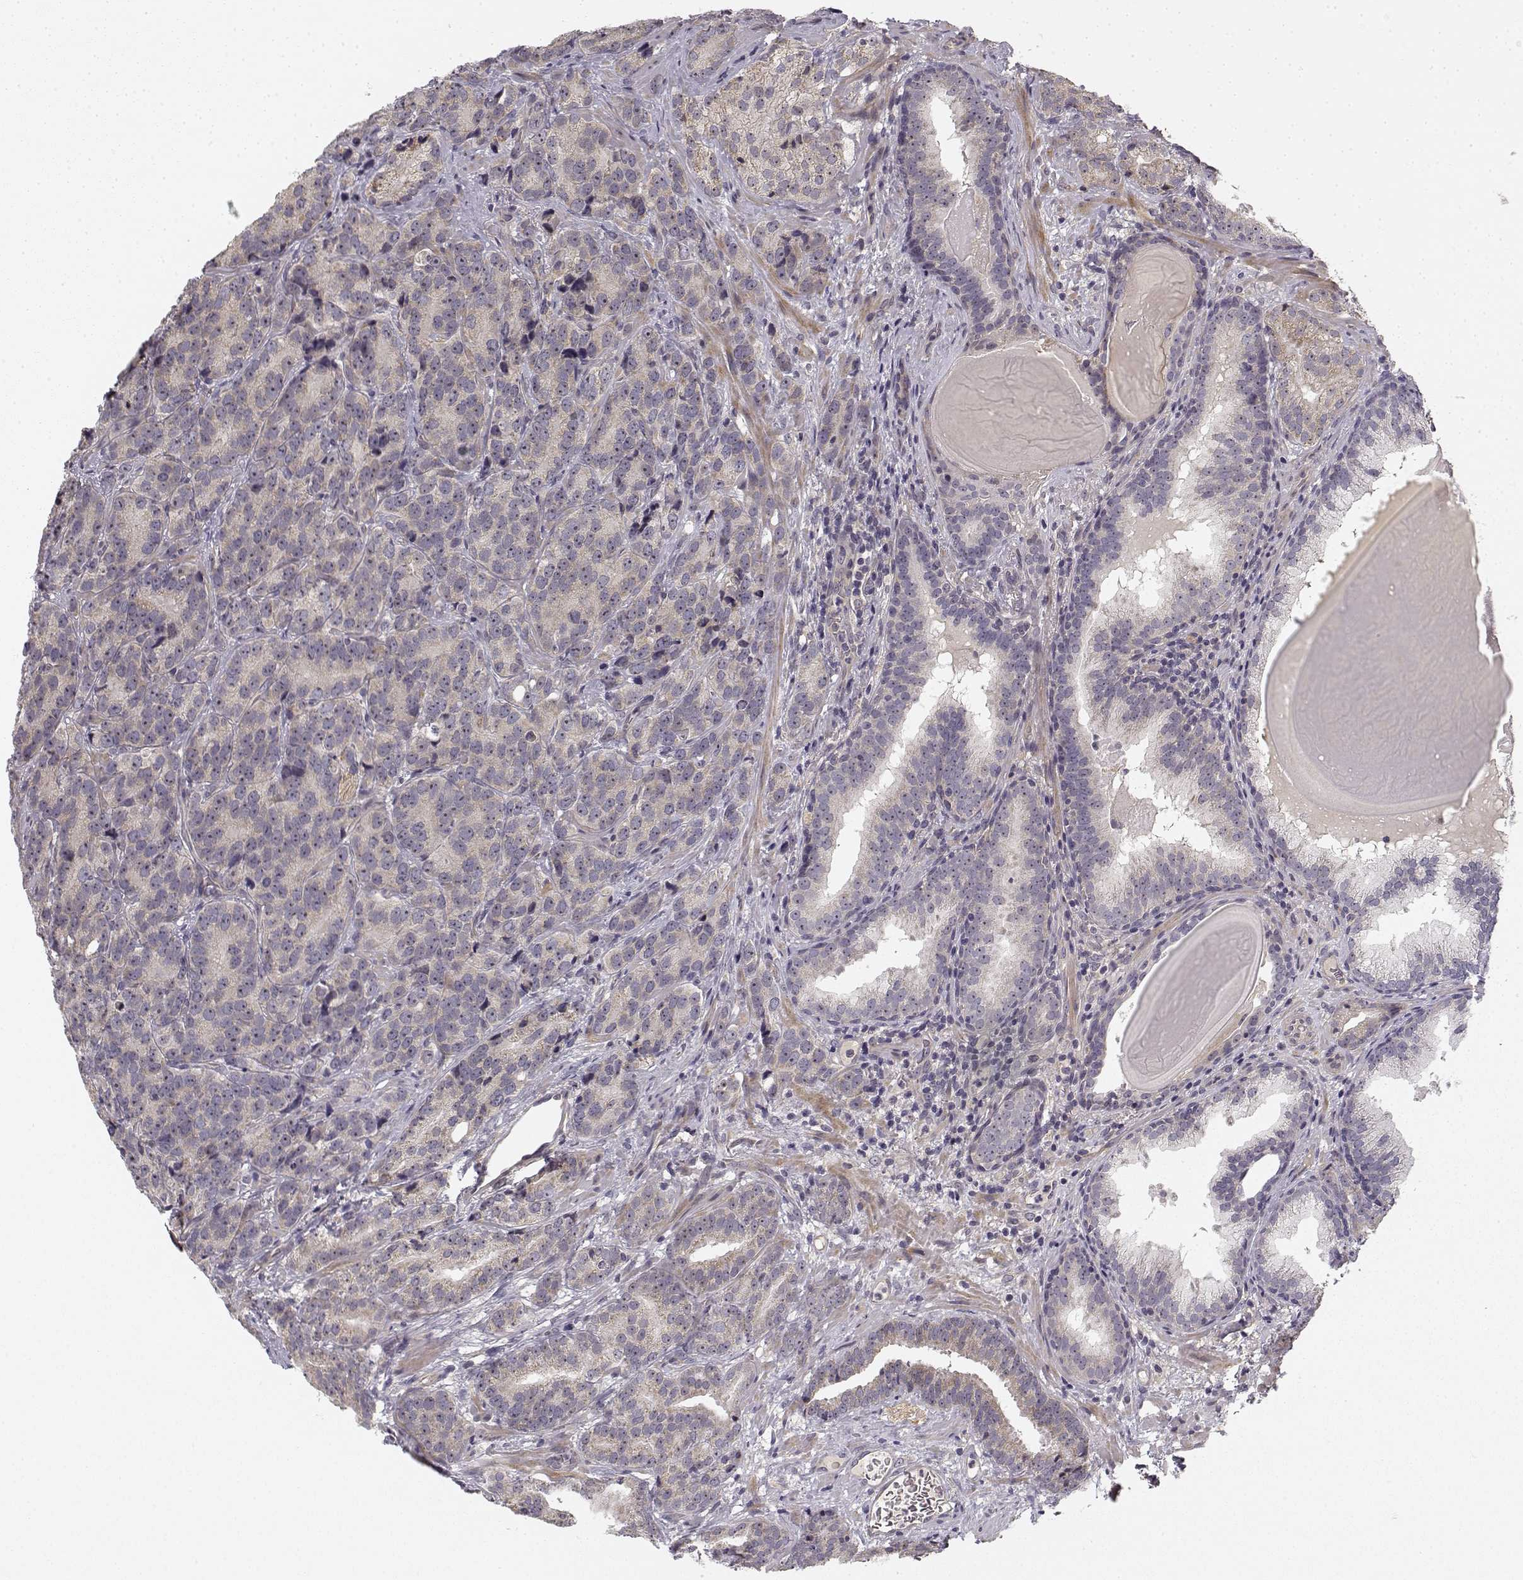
{"staining": {"intensity": "weak", "quantity": "25%-75%", "location": "cytoplasmic/membranous"}, "tissue": "prostate cancer", "cell_type": "Tumor cells", "image_type": "cancer", "snomed": [{"axis": "morphology", "description": "Adenocarcinoma, NOS"}, {"axis": "topography", "description": "Prostate"}], "caption": "Protein expression analysis of human prostate adenocarcinoma reveals weak cytoplasmic/membranous positivity in about 25%-75% of tumor cells. (Stains: DAB in brown, nuclei in blue, Microscopy: brightfield microscopy at high magnification).", "gene": "MED12L", "patient": {"sex": "male", "age": 71}}